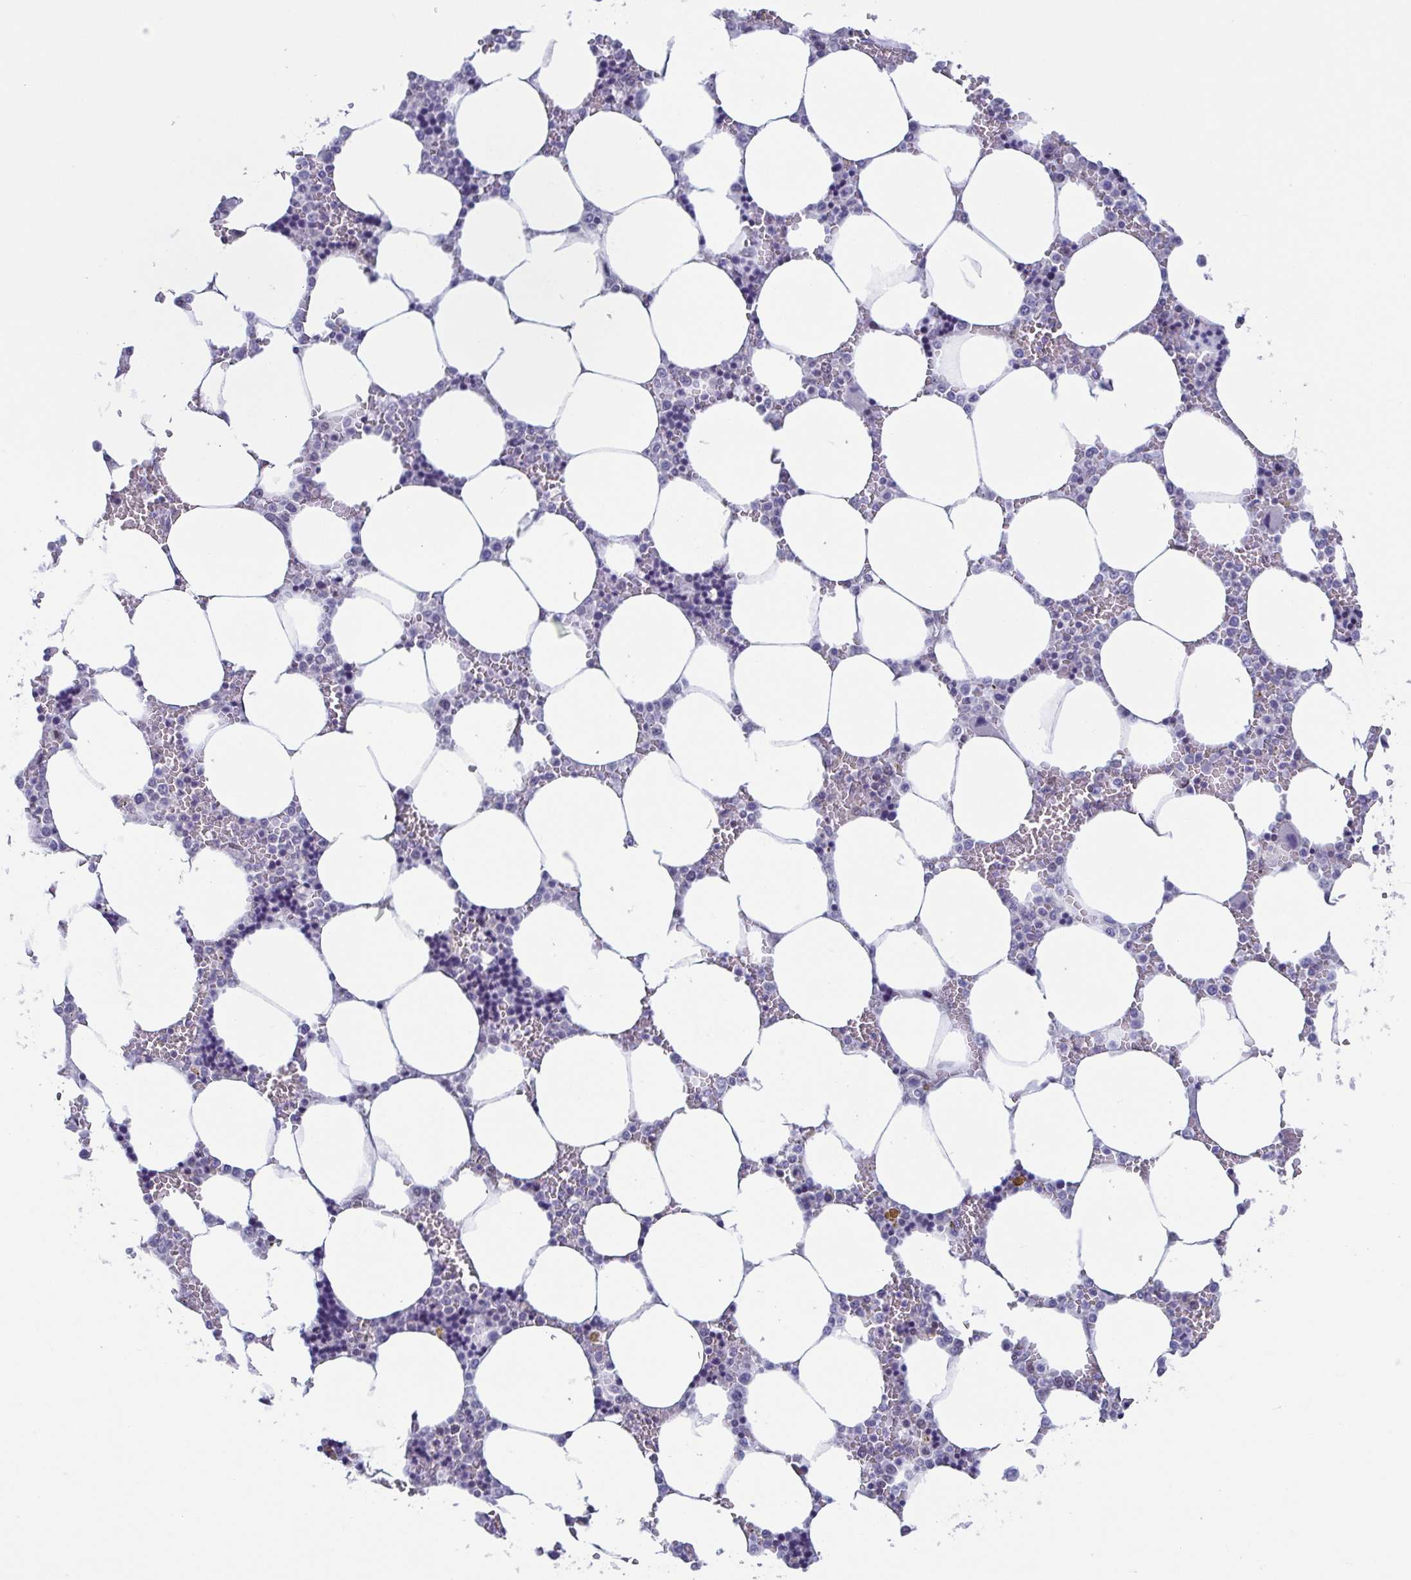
{"staining": {"intensity": "negative", "quantity": "none", "location": "none"}, "tissue": "bone marrow", "cell_type": "Hematopoietic cells", "image_type": "normal", "snomed": [{"axis": "morphology", "description": "Normal tissue, NOS"}, {"axis": "topography", "description": "Bone marrow"}], "caption": "Immunohistochemistry of normal human bone marrow displays no expression in hematopoietic cells. Brightfield microscopy of IHC stained with DAB (brown) and hematoxylin (blue), captured at high magnification.", "gene": "TMEM92", "patient": {"sex": "male", "age": 64}}